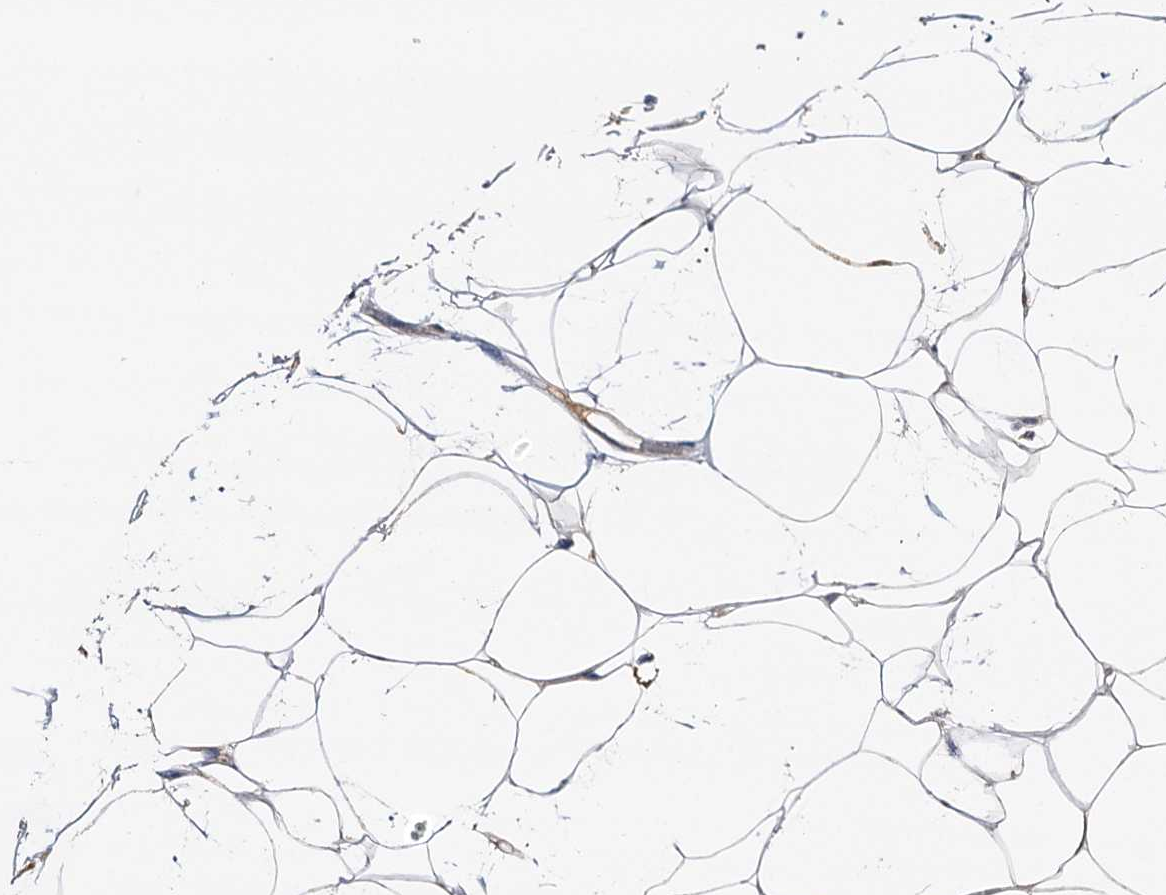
{"staining": {"intensity": "negative", "quantity": "none", "location": "none"}, "tissue": "adipose tissue", "cell_type": "Adipocytes", "image_type": "normal", "snomed": [{"axis": "morphology", "description": "Normal tissue, NOS"}, {"axis": "topography", "description": "Breast"}], "caption": "Adipocytes show no significant expression in unremarkable adipose tissue. Brightfield microscopy of immunohistochemistry (IHC) stained with DAB (brown) and hematoxylin (blue), captured at high magnification.", "gene": "POC1A", "patient": {"sex": "female", "age": 26}}